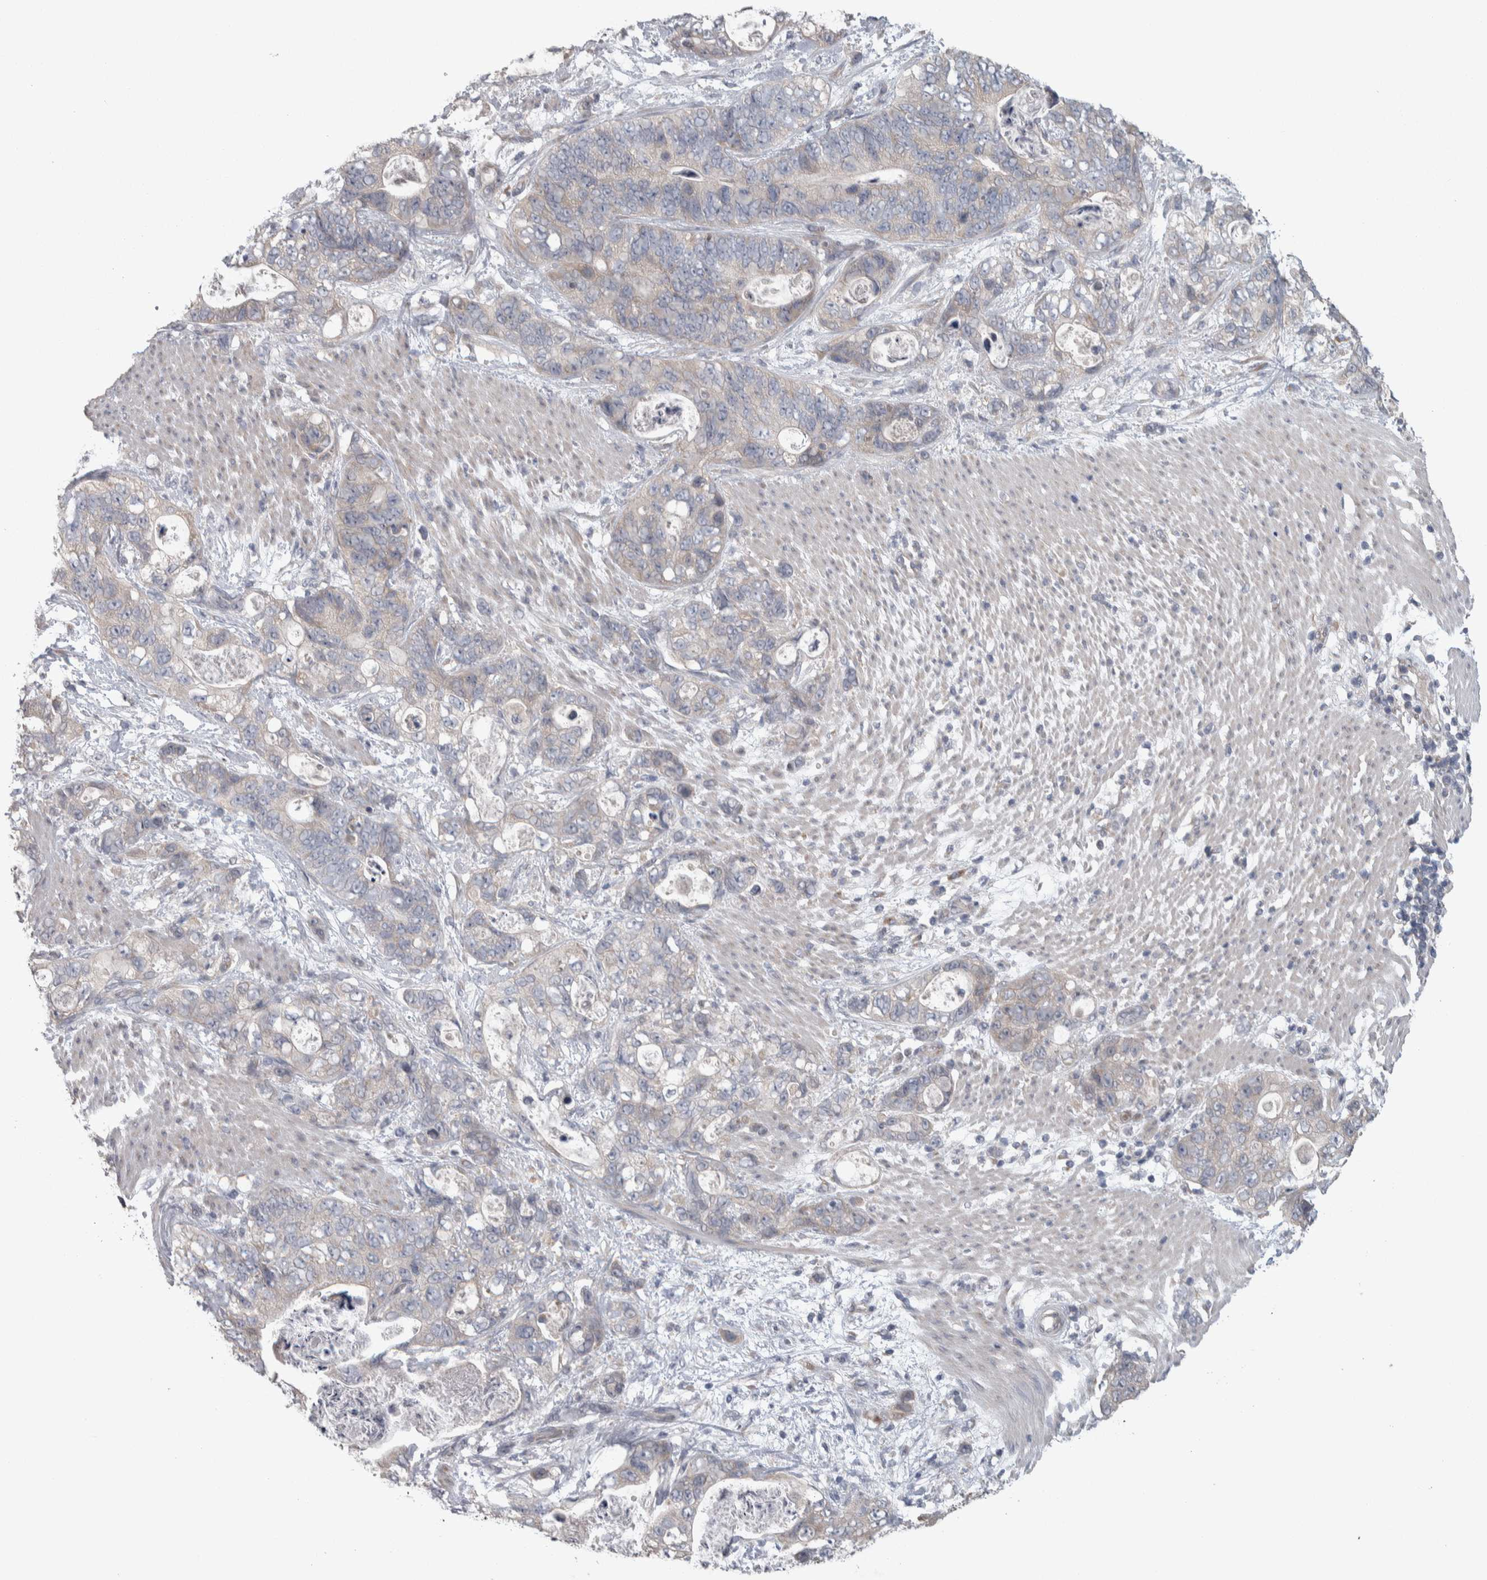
{"staining": {"intensity": "negative", "quantity": "none", "location": "none"}, "tissue": "stomach cancer", "cell_type": "Tumor cells", "image_type": "cancer", "snomed": [{"axis": "morphology", "description": "Normal tissue, NOS"}, {"axis": "morphology", "description": "Adenocarcinoma, NOS"}, {"axis": "topography", "description": "Stomach"}], "caption": "An image of human stomach cancer (adenocarcinoma) is negative for staining in tumor cells.", "gene": "SRP68", "patient": {"sex": "female", "age": 89}}